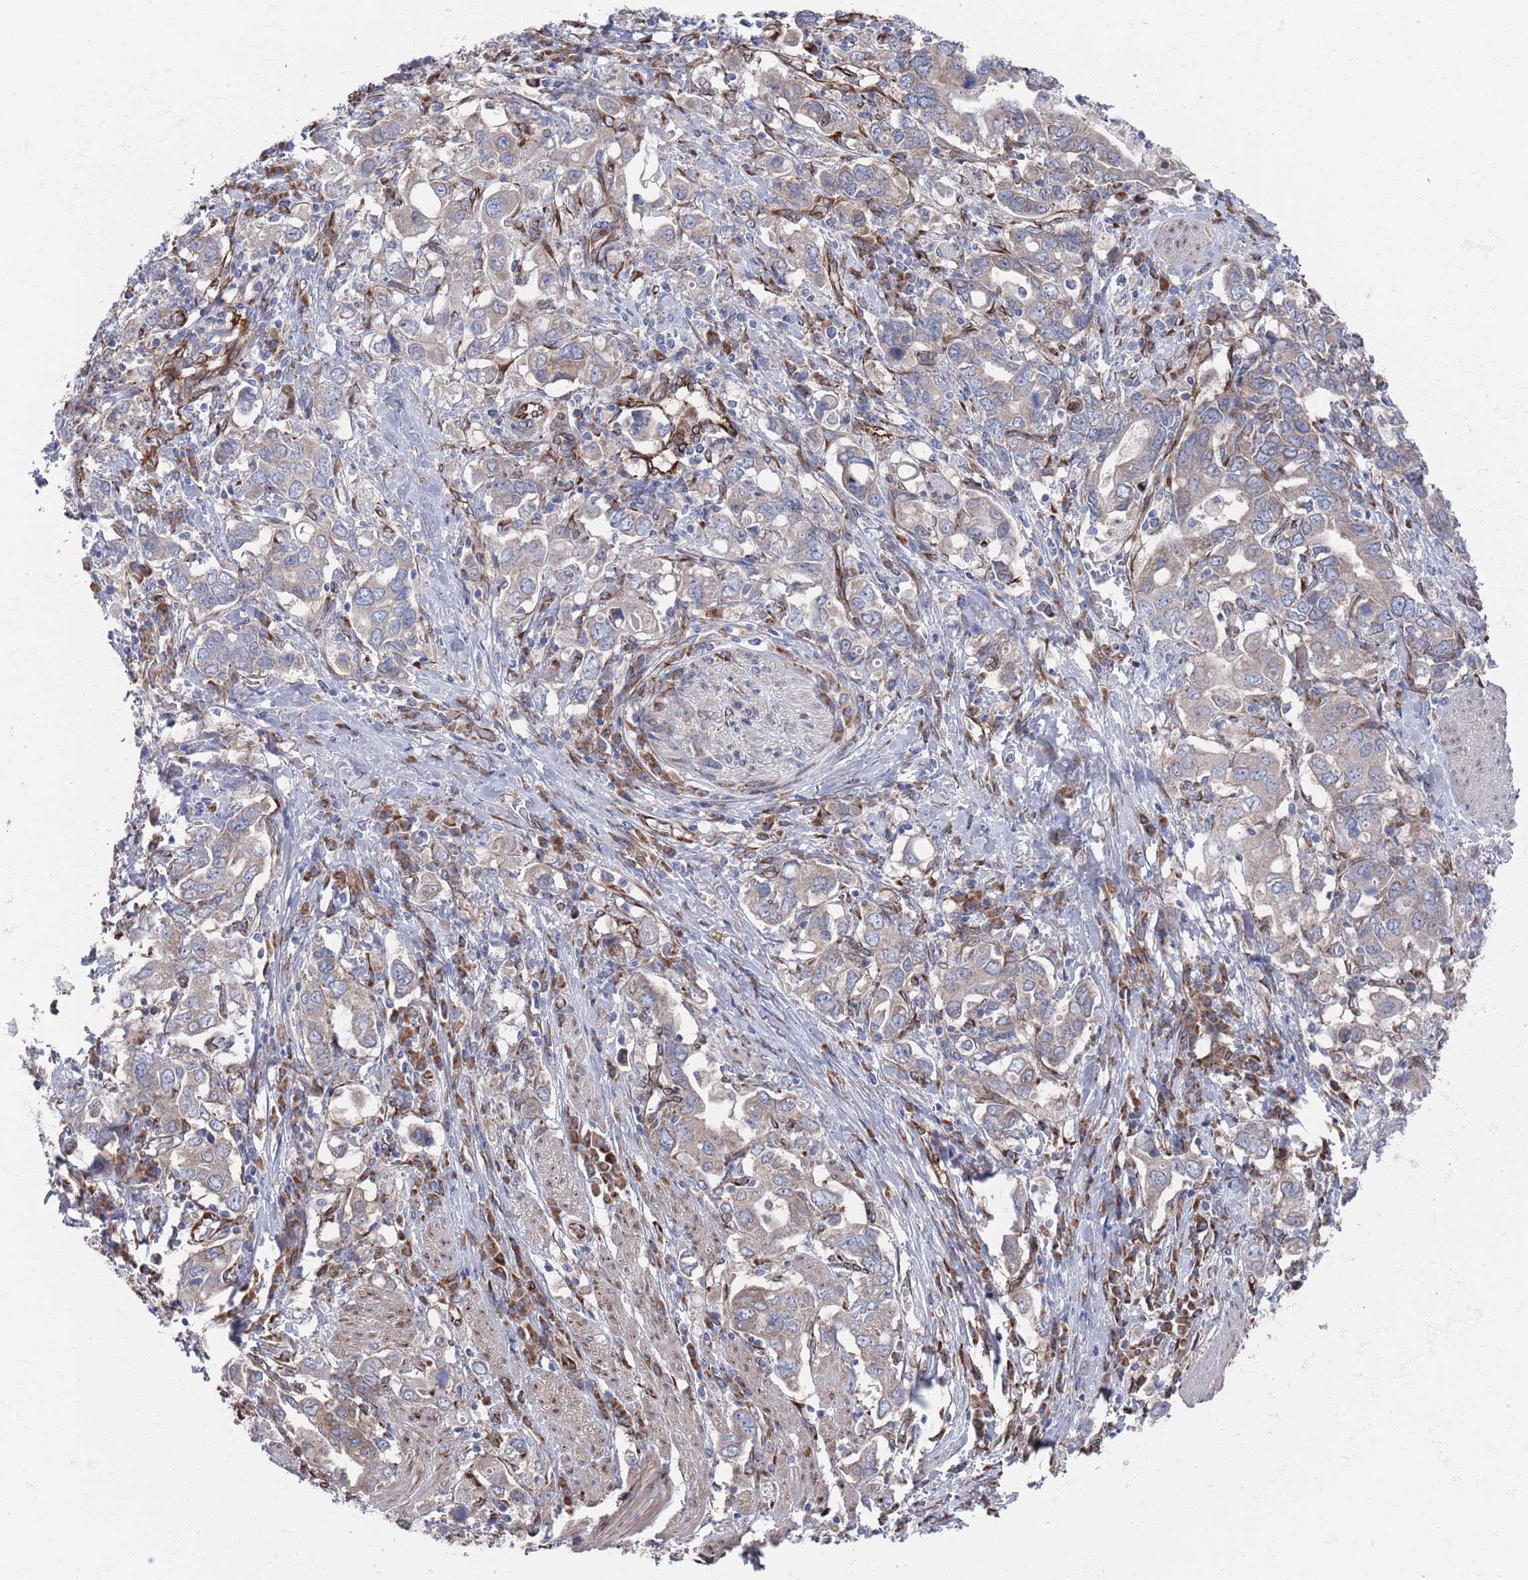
{"staining": {"intensity": "negative", "quantity": "none", "location": "none"}, "tissue": "stomach cancer", "cell_type": "Tumor cells", "image_type": "cancer", "snomed": [{"axis": "morphology", "description": "Adenocarcinoma, NOS"}, {"axis": "topography", "description": "Stomach, upper"}, {"axis": "topography", "description": "Stomach"}], "caption": "The image demonstrates no staining of tumor cells in adenocarcinoma (stomach). (DAB IHC with hematoxylin counter stain).", "gene": "CCDC106", "patient": {"sex": "male", "age": 62}}